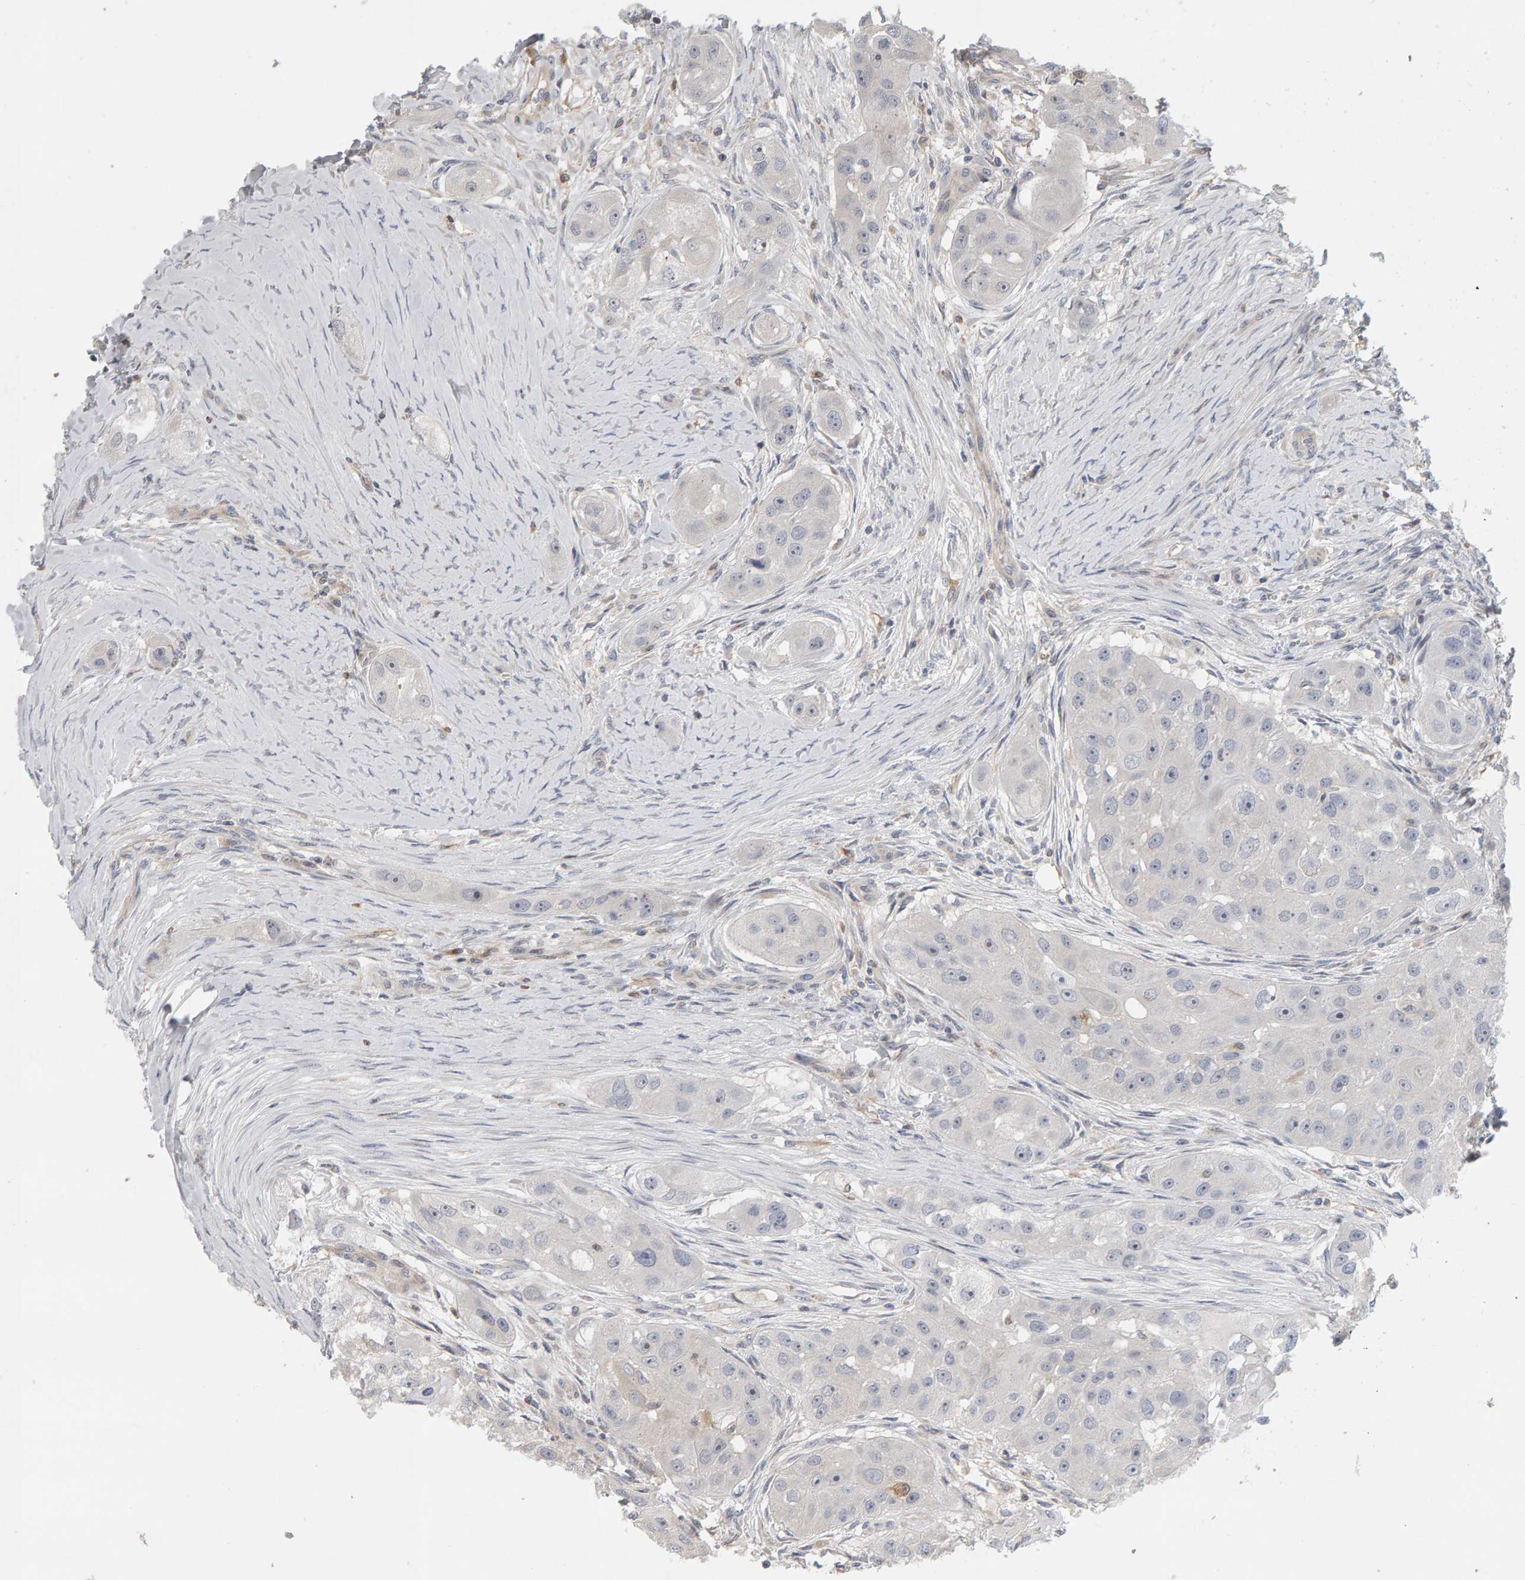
{"staining": {"intensity": "weak", "quantity": "25%-75%", "location": "nuclear"}, "tissue": "head and neck cancer", "cell_type": "Tumor cells", "image_type": "cancer", "snomed": [{"axis": "morphology", "description": "Normal tissue, NOS"}, {"axis": "morphology", "description": "Squamous cell carcinoma, NOS"}, {"axis": "topography", "description": "Skeletal muscle"}, {"axis": "topography", "description": "Head-Neck"}], "caption": "The histopathology image reveals staining of head and neck squamous cell carcinoma, revealing weak nuclear protein staining (brown color) within tumor cells.", "gene": "MSRA", "patient": {"sex": "male", "age": 51}}